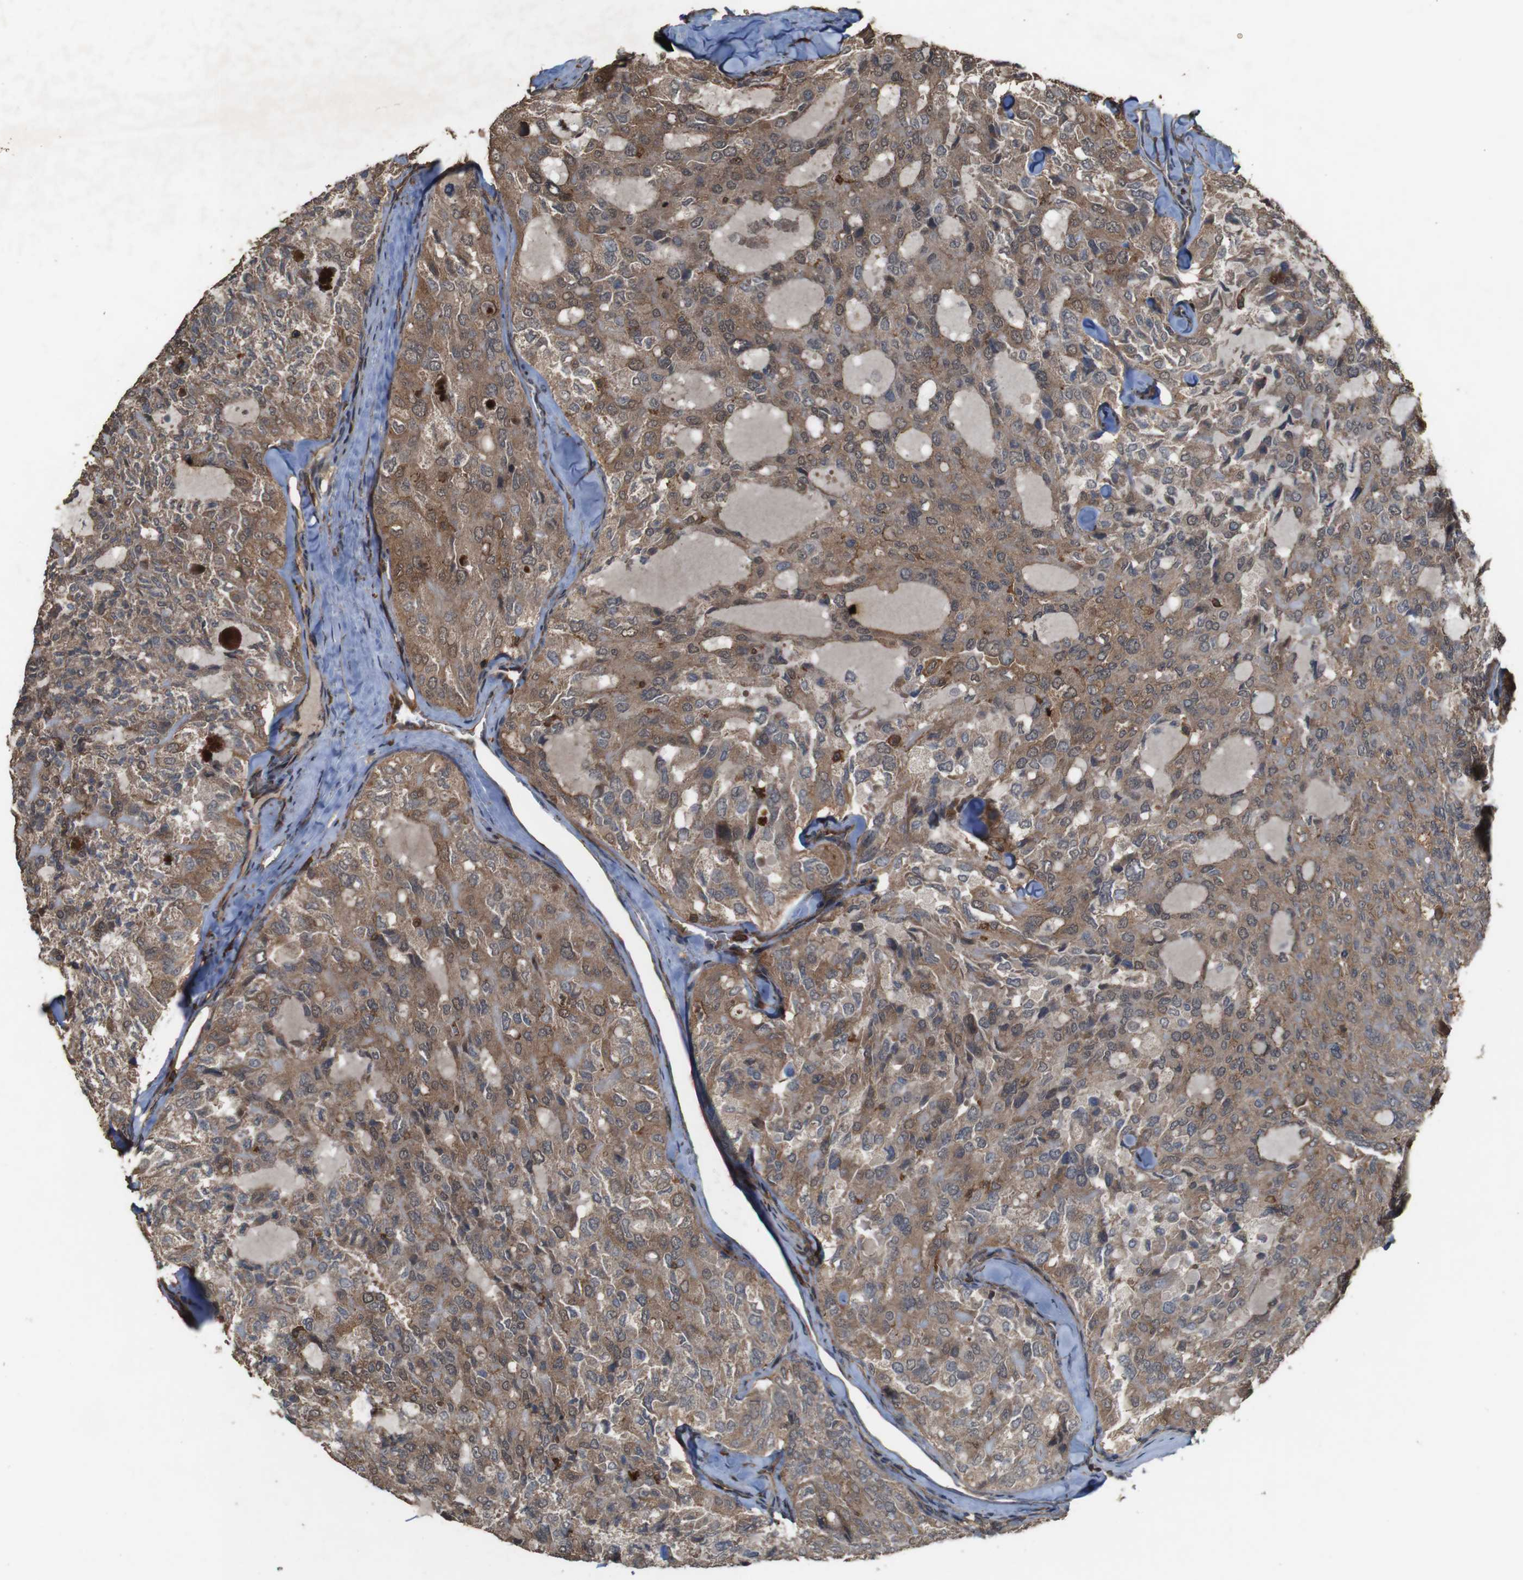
{"staining": {"intensity": "moderate", "quantity": ">75%", "location": "cytoplasmic/membranous"}, "tissue": "thyroid cancer", "cell_type": "Tumor cells", "image_type": "cancer", "snomed": [{"axis": "morphology", "description": "Follicular adenoma carcinoma, NOS"}, {"axis": "topography", "description": "Thyroid gland"}], "caption": "High-power microscopy captured an IHC micrograph of thyroid follicular adenoma carcinoma, revealing moderate cytoplasmic/membranous expression in approximately >75% of tumor cells.", "gene": "BAG4", "patient": {"sex": "male", "age": 75}}